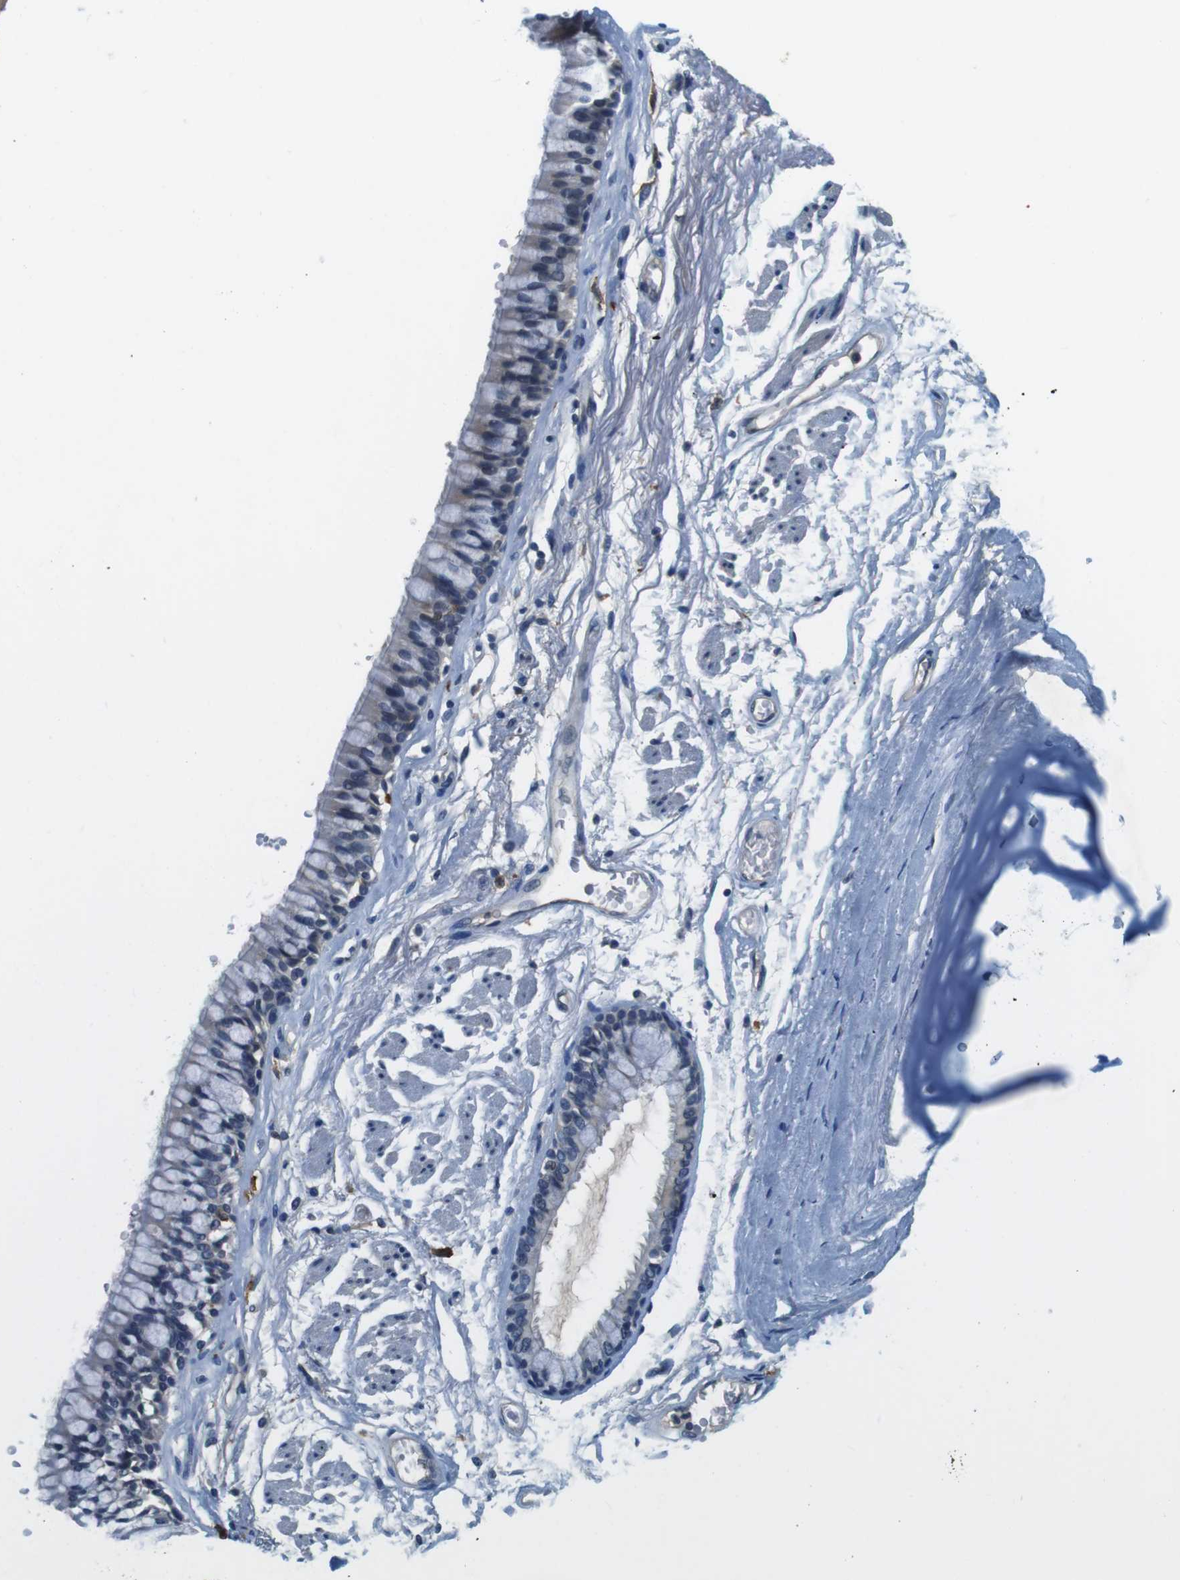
{"staining": {"intensity": "negative", "quantity": "none", "location": "none"}, "tissue": "adipose tissue", "cell_type": "Adipocytes", "image_type": "normal", "snomed": [{"axis": "morphology", "description": "Normal tissue, NOS"}, {"axis": "topography", "description": "Cartilage tissue"}, {"axis": "topography", "description": "Bronchus"}], "caption": "Immunohistochemistry (IHC) micrograph of normal adipose tissue stained for a protein (brown), which exhibits no staining in adipocytes. (Stains: DAB immunohistochemistry with hematoxylin counter stain, Microscopy: brightfield microscopy at high magnification).", "gene": "CD163L1", "patient": {"sex": "female", "age": 73}}